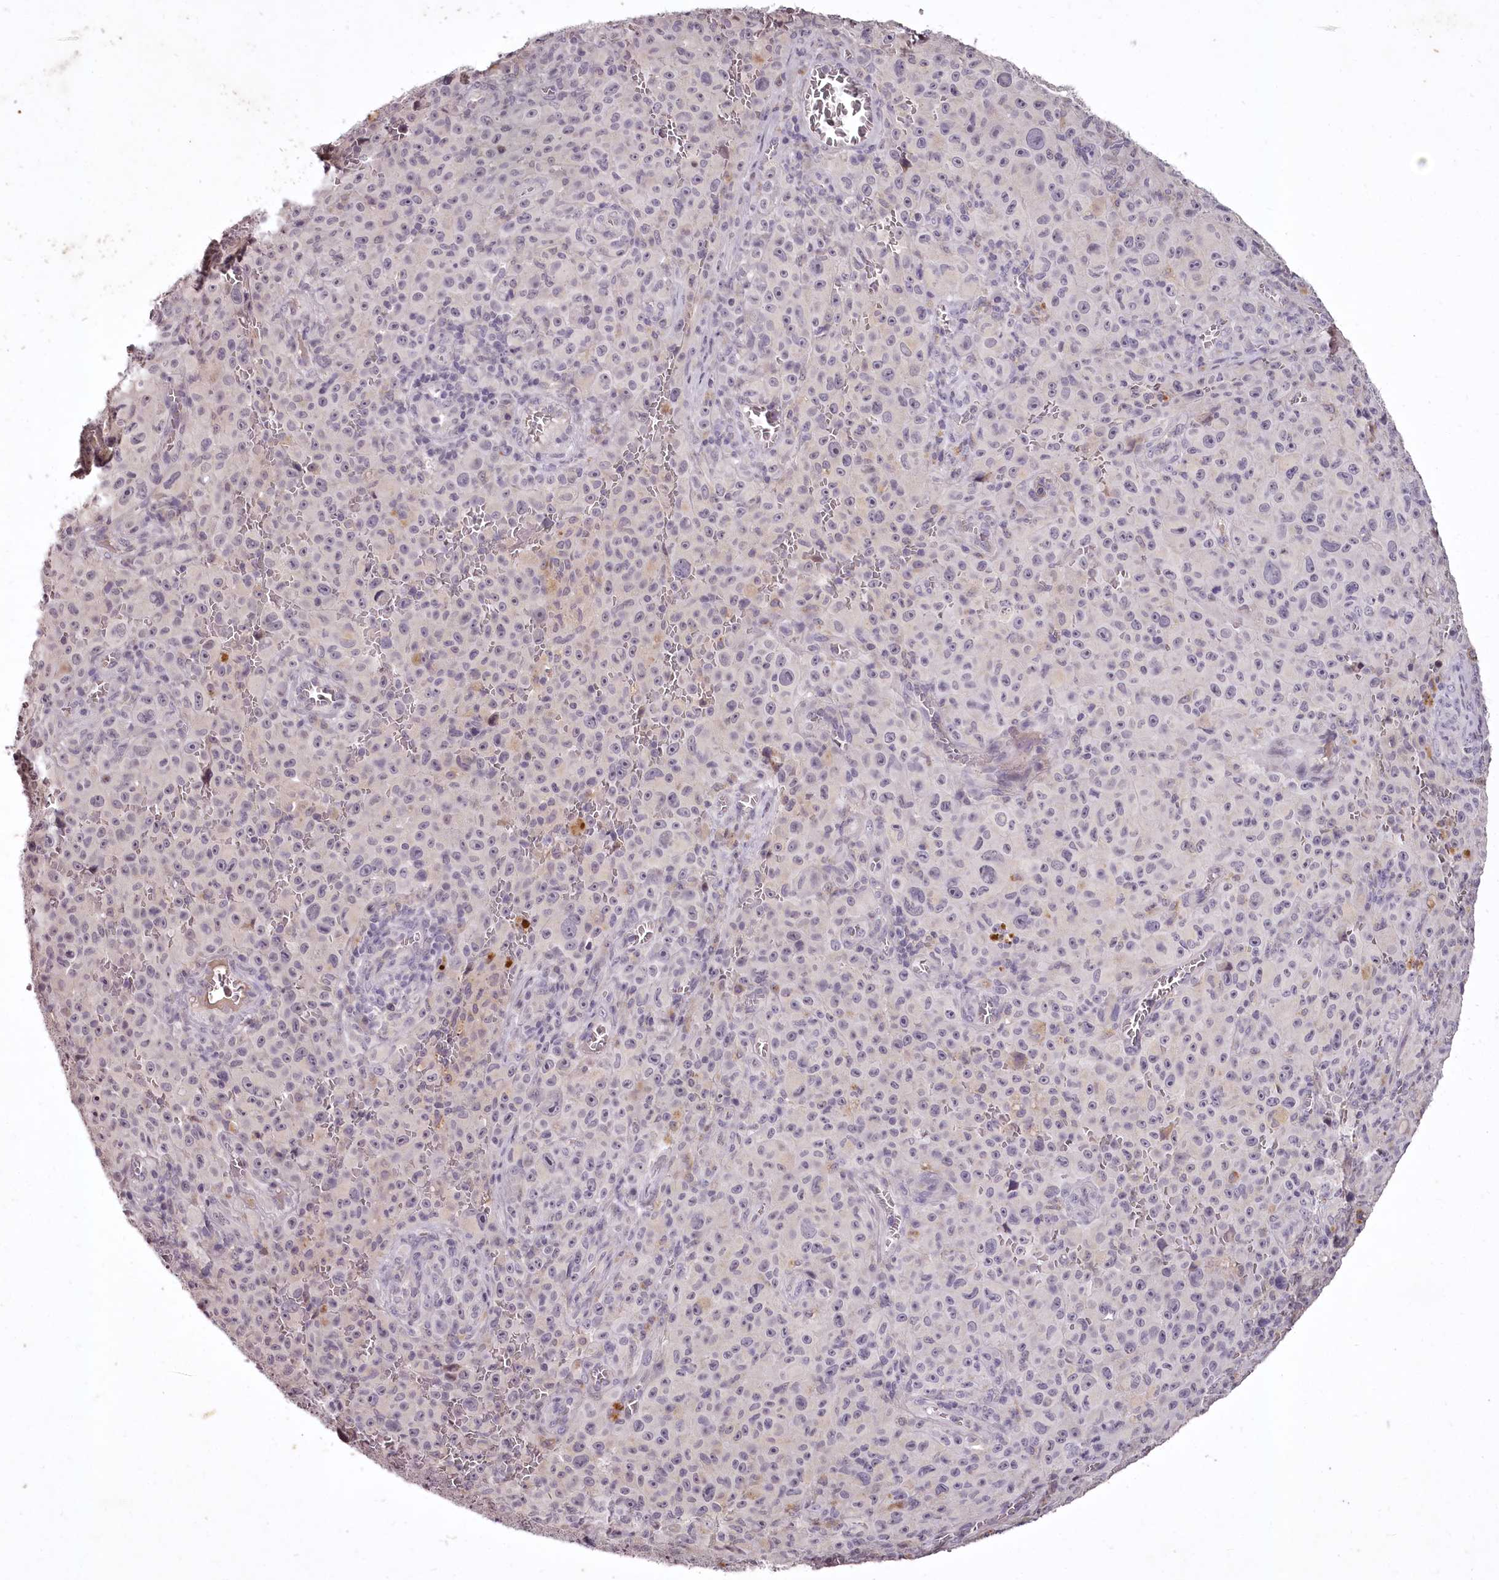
{"staining": {"intensity": "negative", "quantity": "none", "location": "none"}, "tissue": "melanoma", "cell_type": "Tumor cells", "image_type": "cancer", "snomed": [{"axis": "morphology", "description": "Malignant melanoma, NOS"}, {"axis": "topography", "description": "Skin"}], "caption": "IHC of human malignant melanoma shows no staining in tumor cells. The staining is performed using DAB (3,3'-diaminobenzidine) brown chromogen with nuclei counter-stained in using hematoxylin.", "gene": "RBMXL2", "patient": {"sex": "female", "age": 82}}